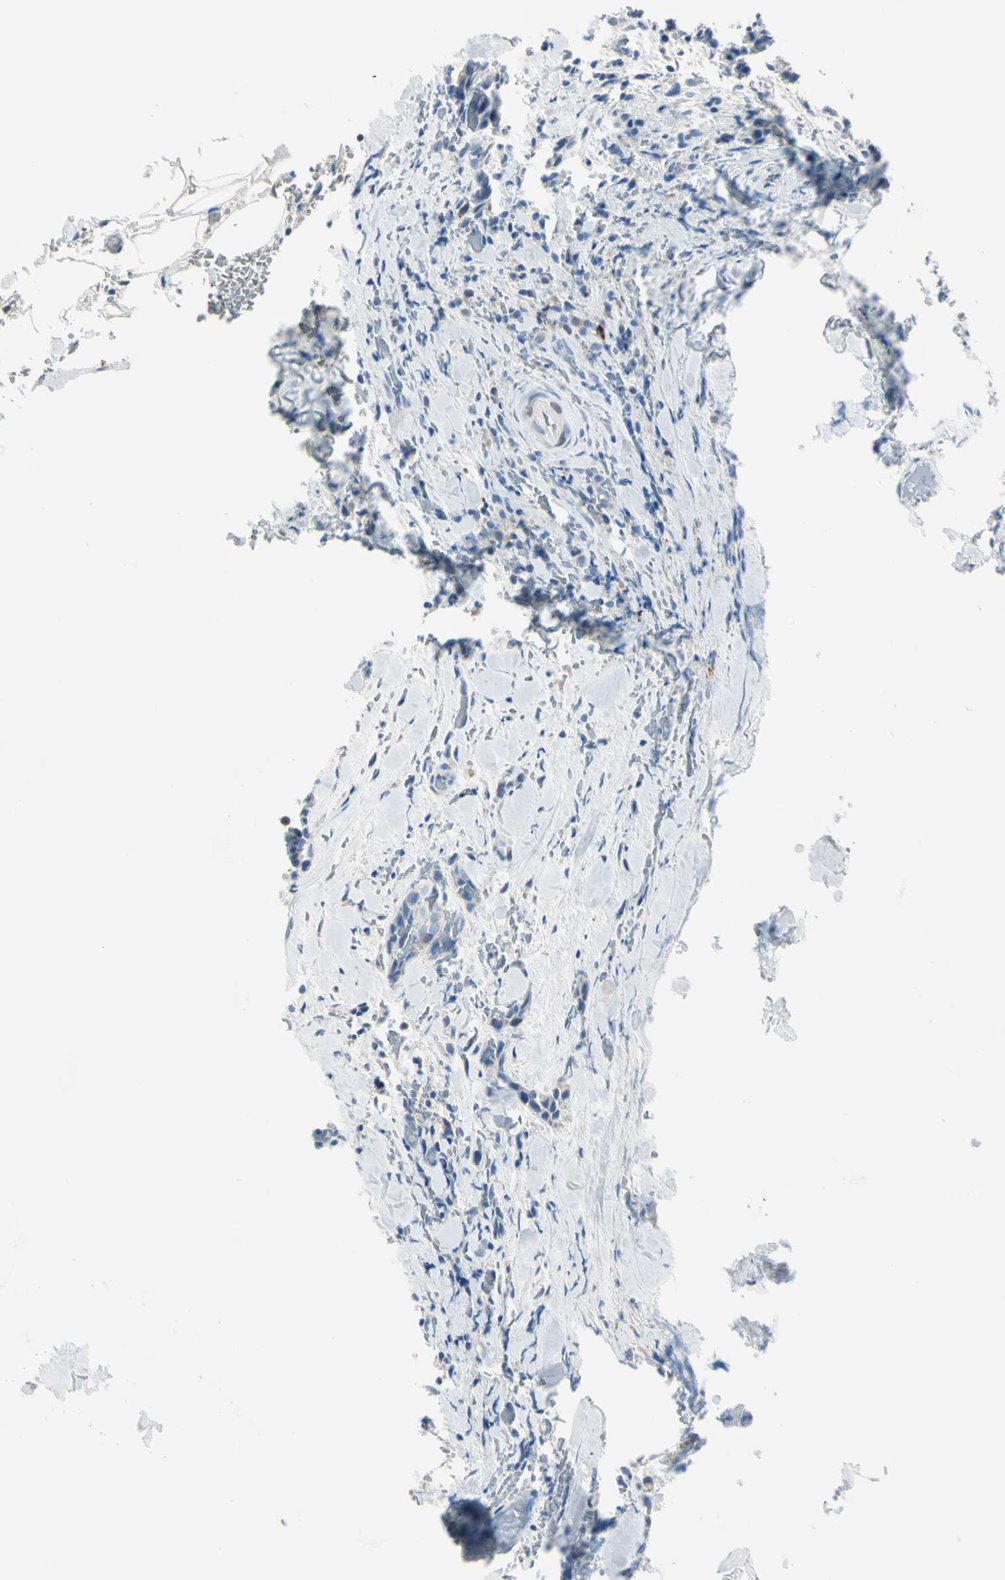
{"staining": {"intensity": "negative", "quantity": "none", "location": "none"}, "tissue": "thyroid cancer", "cell_type": "Tumor cells", "image_type": "cancer", "snomed": [{"axis": "morphology", "description": "Normal tissue, NOS"}, {"axis": "morphology", "description": "Papillary adenocarcinoma, NOS"}, {"axis": "topography", "description": "Thyroid gland"}], "caption": "This is an immunohistochemistry (IHC) photomicrograph of human thyroid papillary adenocarcinoma. There is no staining in tumor cells.", "gene": "DLG4", "patient": {"sex": "female", "age": 30}}